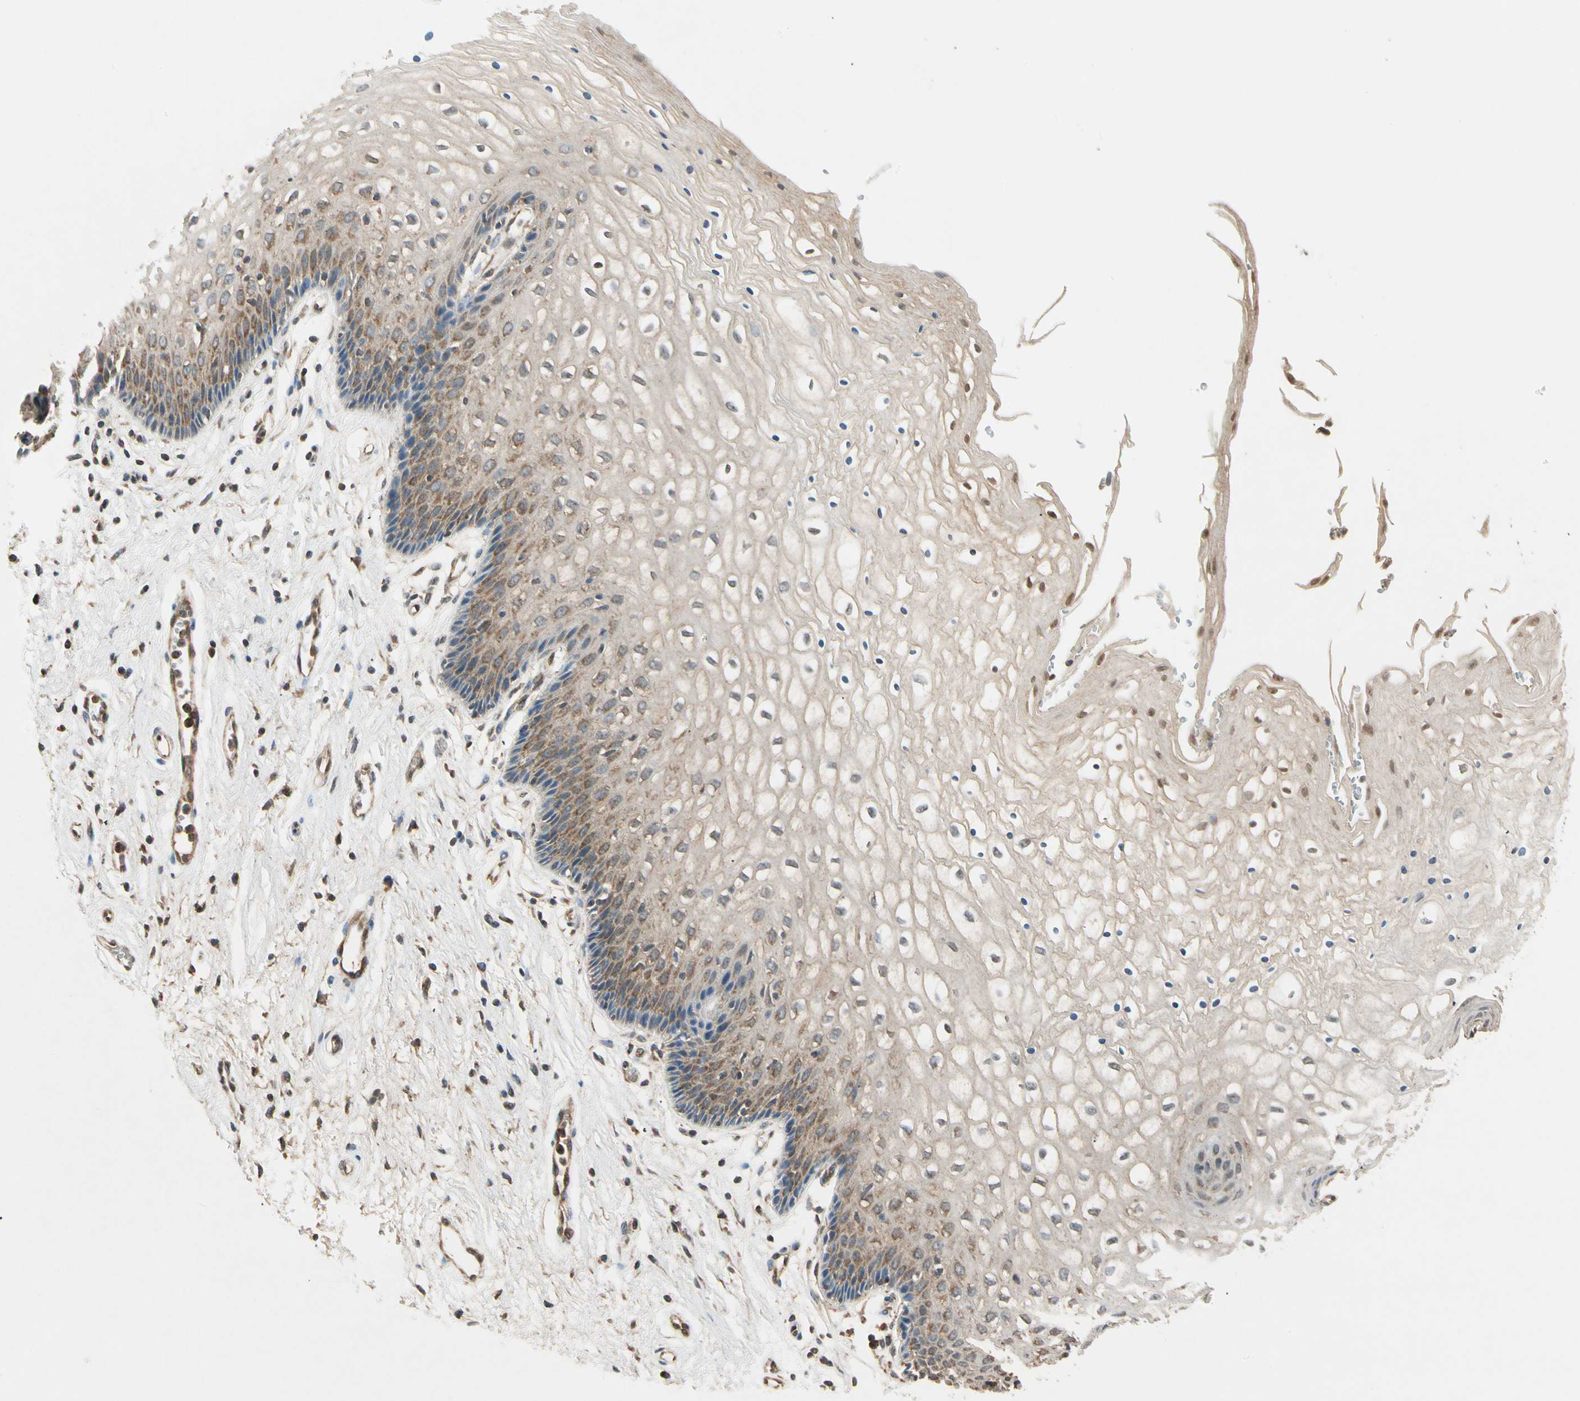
{"staining": {"intensity": "moderate", "quantity": "25%-75%", "location": "cytoplasmic/membranous,nuclear"}, "tissue": "vagina", "cell_type": "Squamous epithelial cells", "image_type": "normal", "snomed": [{"axis": "morphology", "description": "Normal tissue, NOS"}, {"axis": "topography", "description": "Vagina"}], "caption": "This is an image of immunohistochemistry (IHC) staining of unremarkable vagina, which shows moderate expression in the cytoplasmic/membranous,nuclear of squamous epithelial cells.", "gene": "MAPK1", "patient": {"sex": "female", "age": 34}}